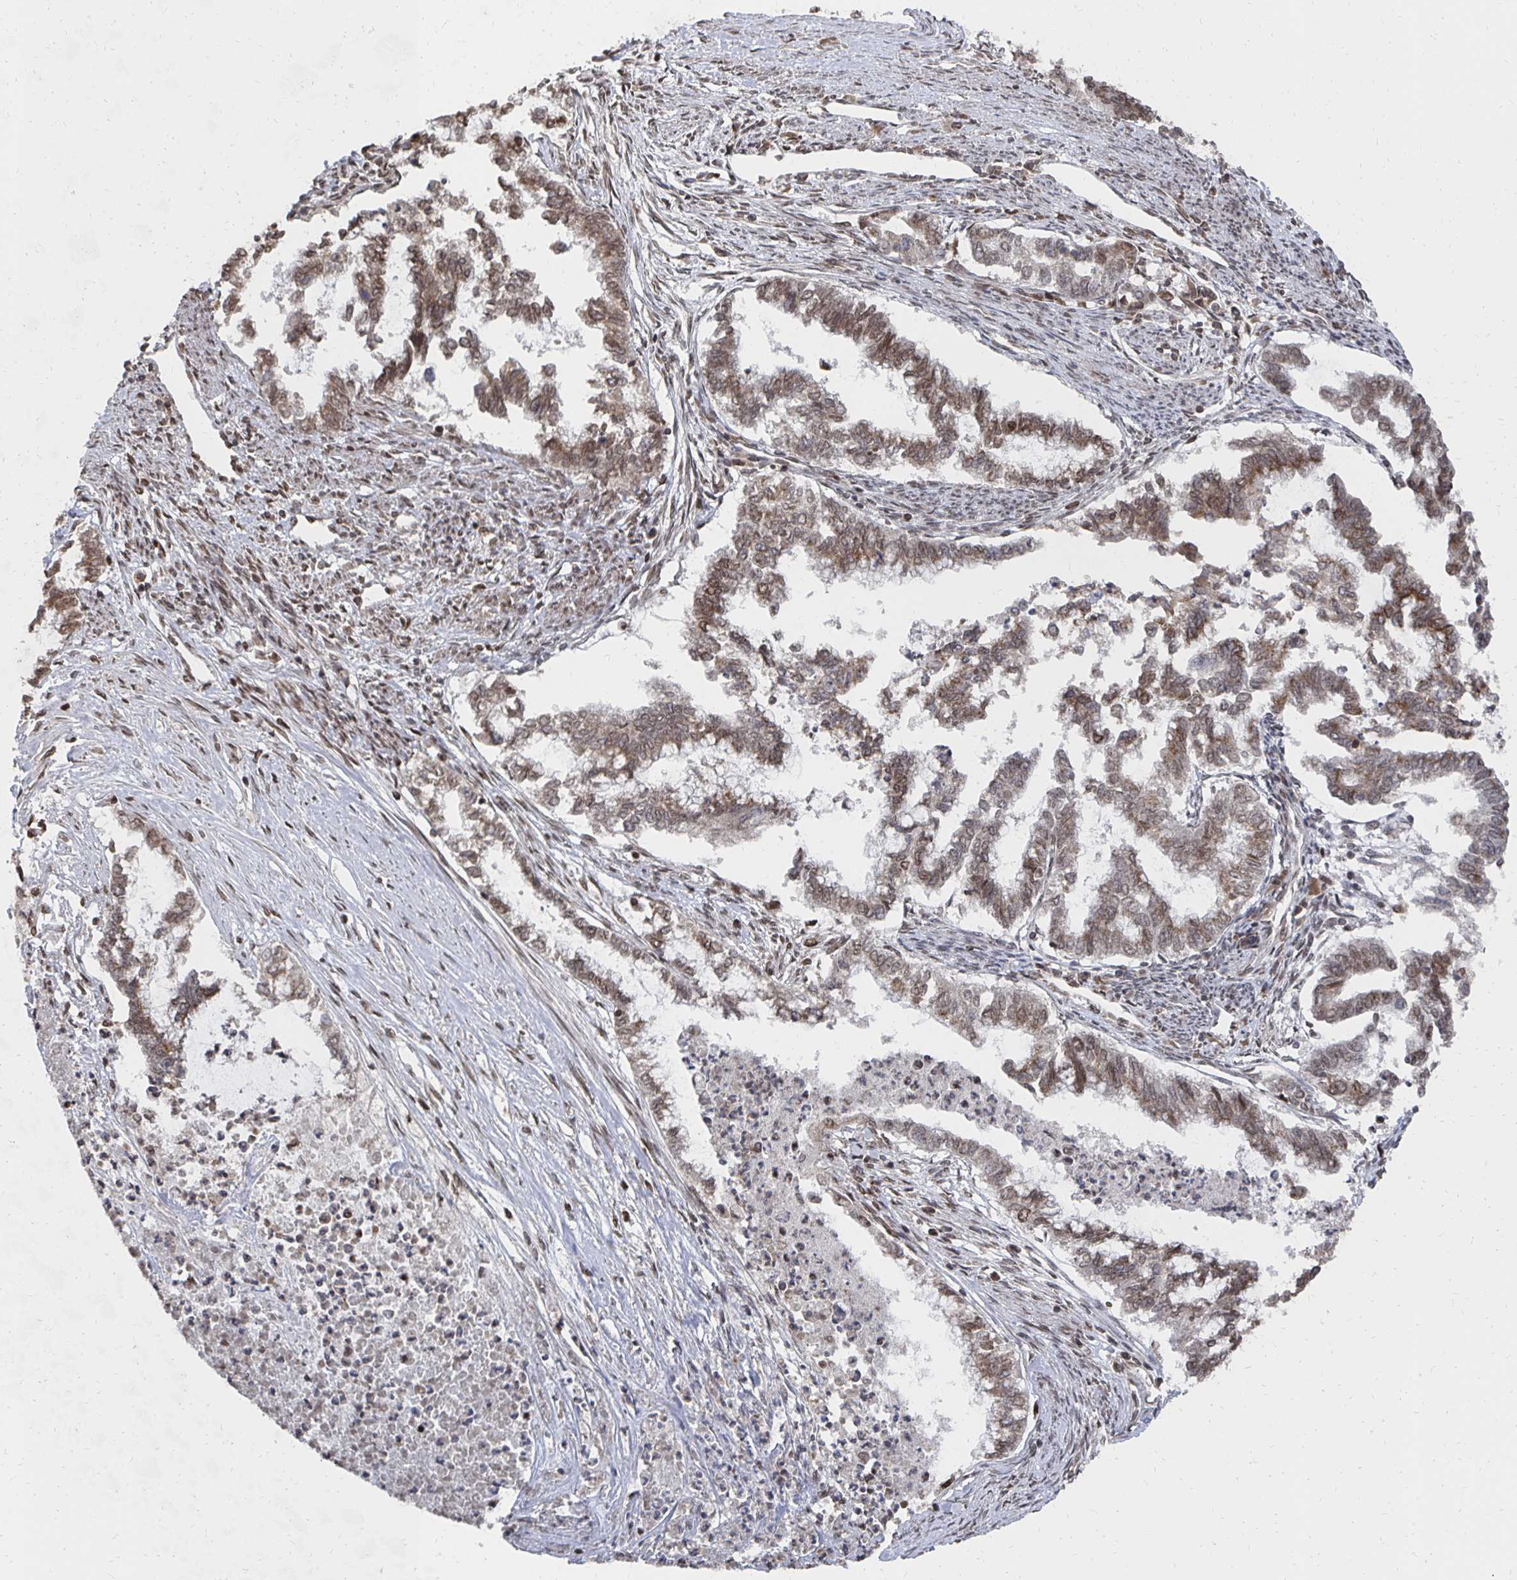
{"staining": {"intensity": "moderate", "quantity": ">75%", "location": "nuclear"}, "tissue": "endometrial cancer", "cell_type": "Tumor cells", "image_type": "cancer", "snomed": [{"axis": "morphology", "description": "Adenocarcinoma, NOS"}, {"axis": "topography", "description": "Endometrium"}], "caption": "Tumor cells show medium levels of moderate nuclear positivity in approximately >75% of cells in human endometrial cancer. Using DAB (brown) and hematoxylin (blue) stains, captured at high magnification using brightfield microscopy.", "gene": "GTF3C6", "patient": {"sex": "female", "age": 79}}